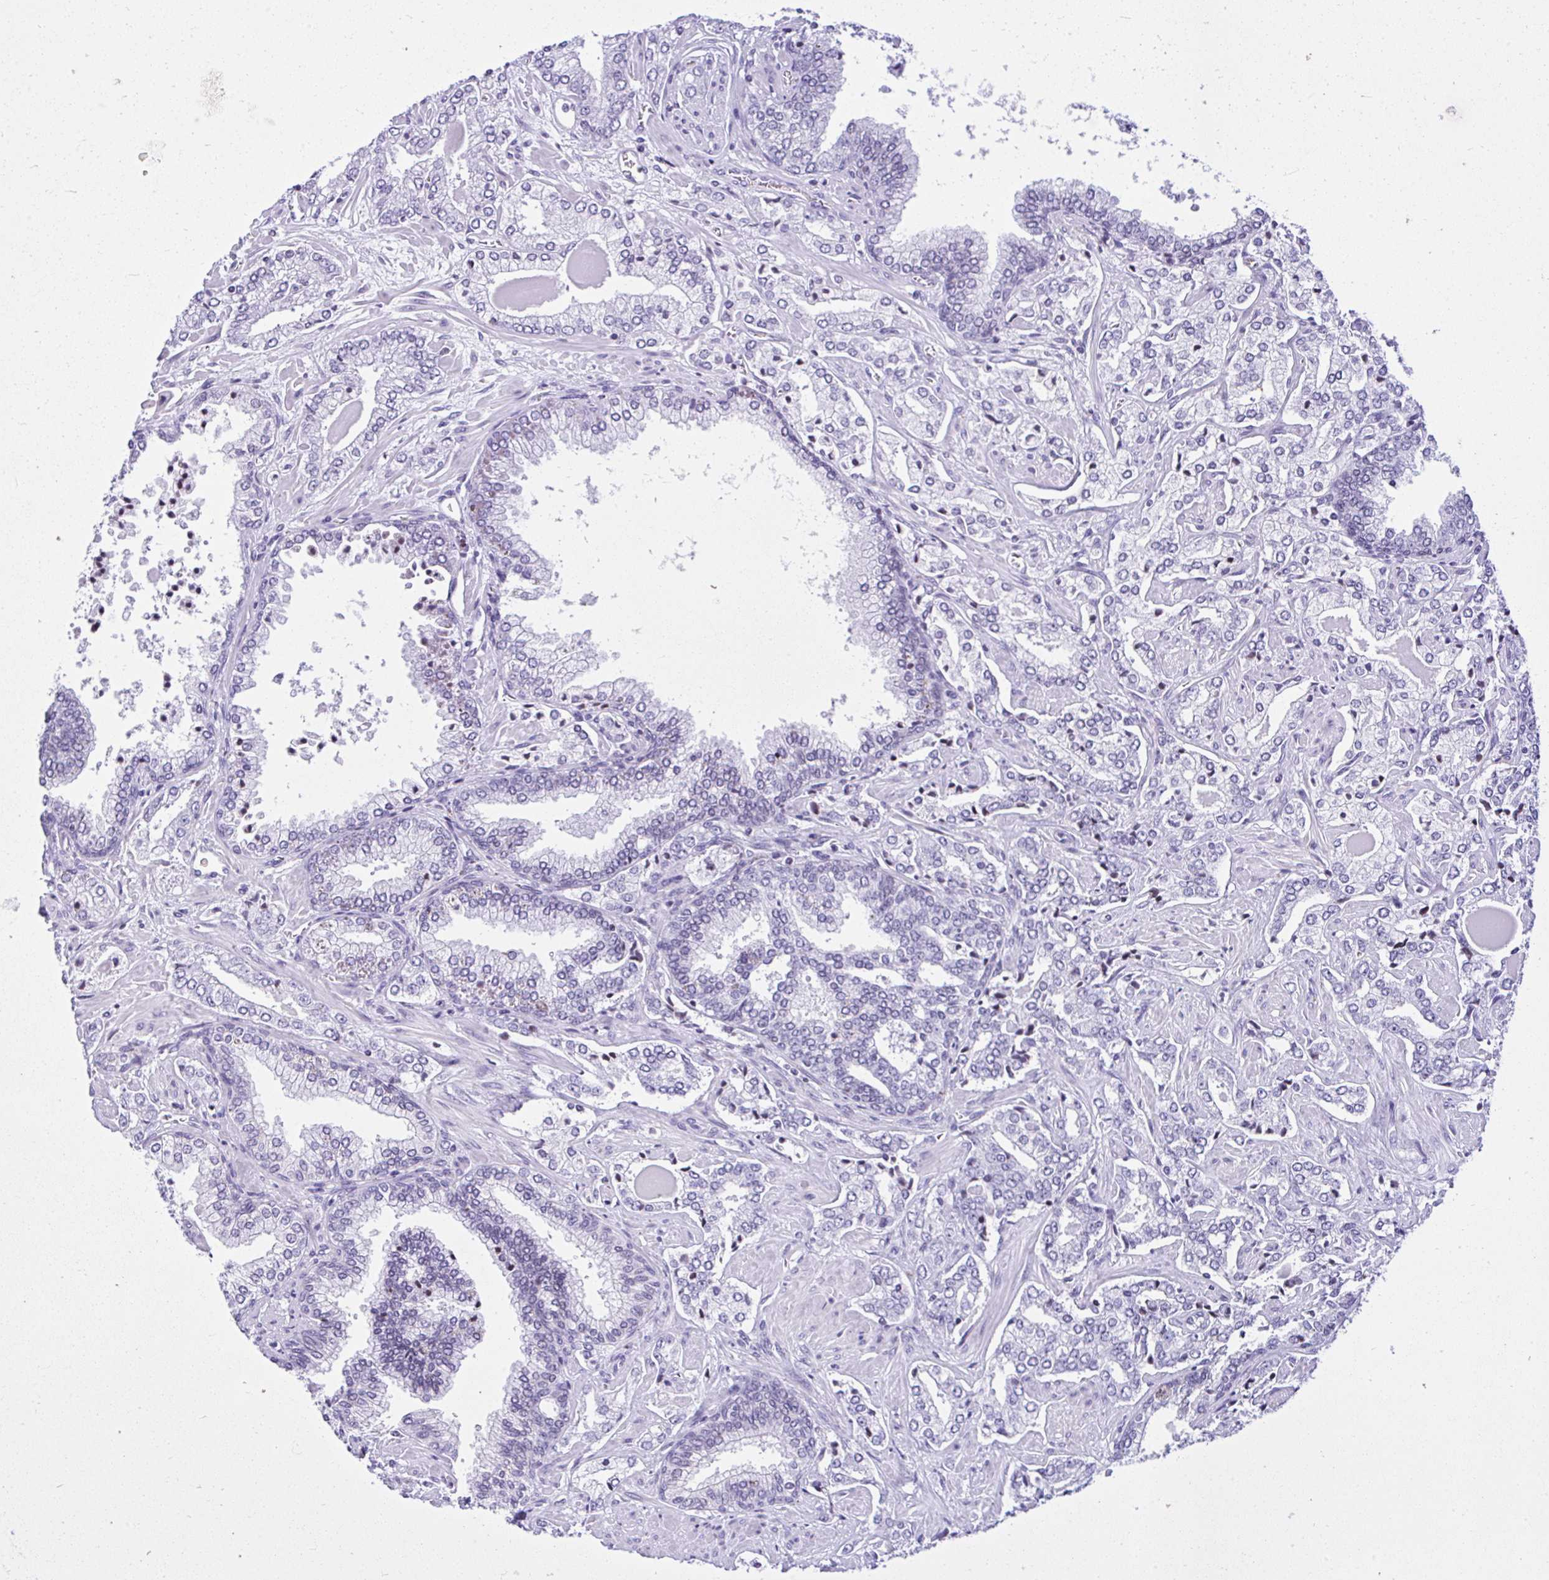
{"staining": {"intensity": "negative", "quantity": "none", "location": "none"}, "tissue": "prostate cancer", "cell_type": "Tumor cells", "image_type": "cancer", "snomed": [{"axis": "morphology", "description": "Adenocarcinoma, High grade"}, {"axis": "topography", "description": "Prostate"}], "caption": "A high-resolution image shows IHC staining of prostate cancer, which exhibits no significant expression in tumor cells.", "gene": "KRT27", "patient": {"sex": "male", "age": 60}}